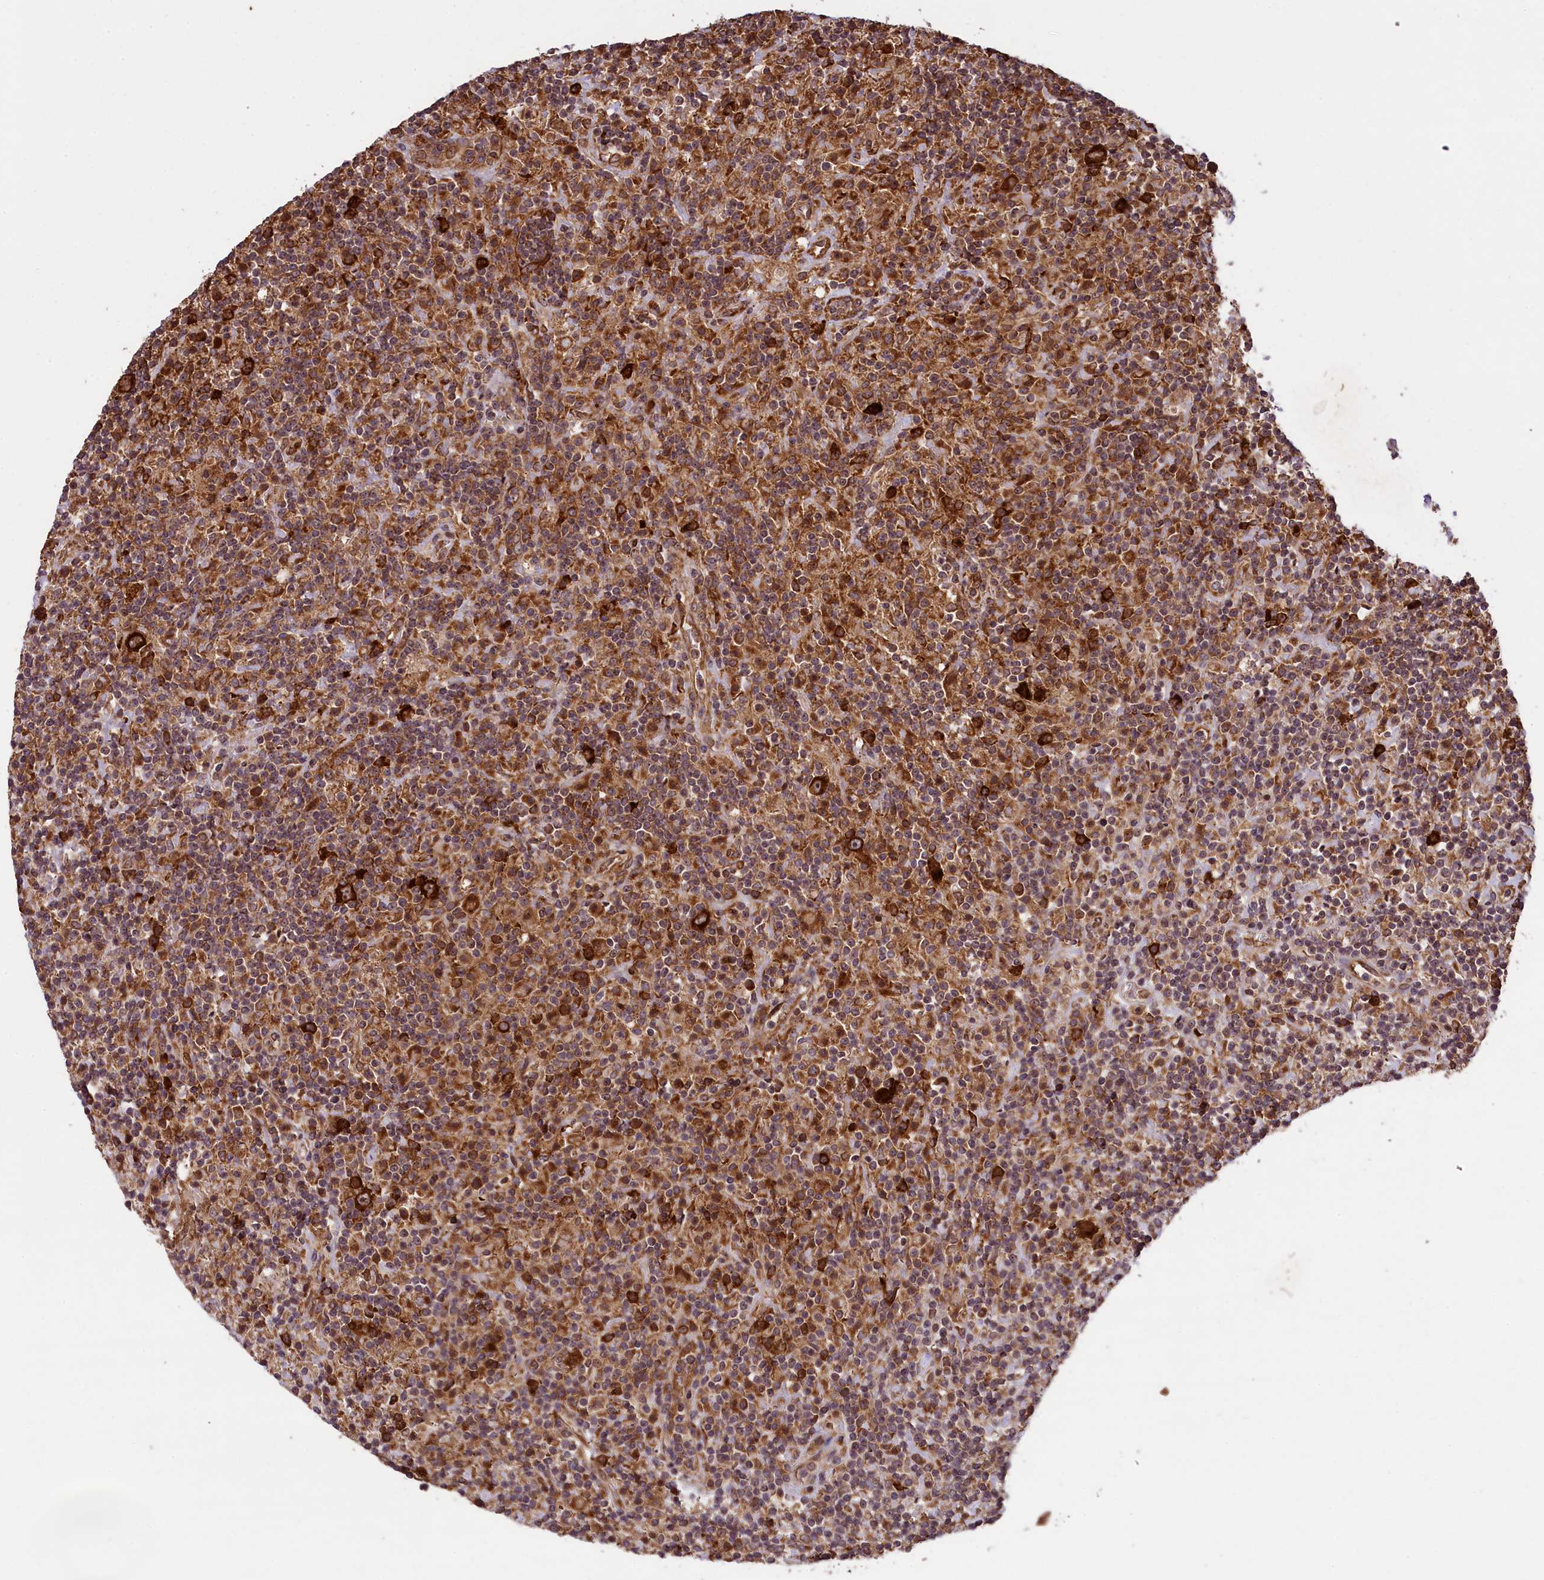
{"staining": {"intensity": "strong", "quantity": ">75%", "location": "cytoplasmic/membranous"}, "tissue": "lymphoma", "cell_type": "Tumor cells", "image_type": "cancer", "snomed": [{"axis": "morphology", "description": "Hodgkin's disease, NOS"}, {"axis": "topography", "description": "Lymph node"}], "caption": "This is a micrograph of IHC staining of Hodgkin's disease, which shows strong staining in the cytoplasmic/membranous of tumor cells.", "gene": "LARP4", "patient": {"sex": "male", "age": 70}}